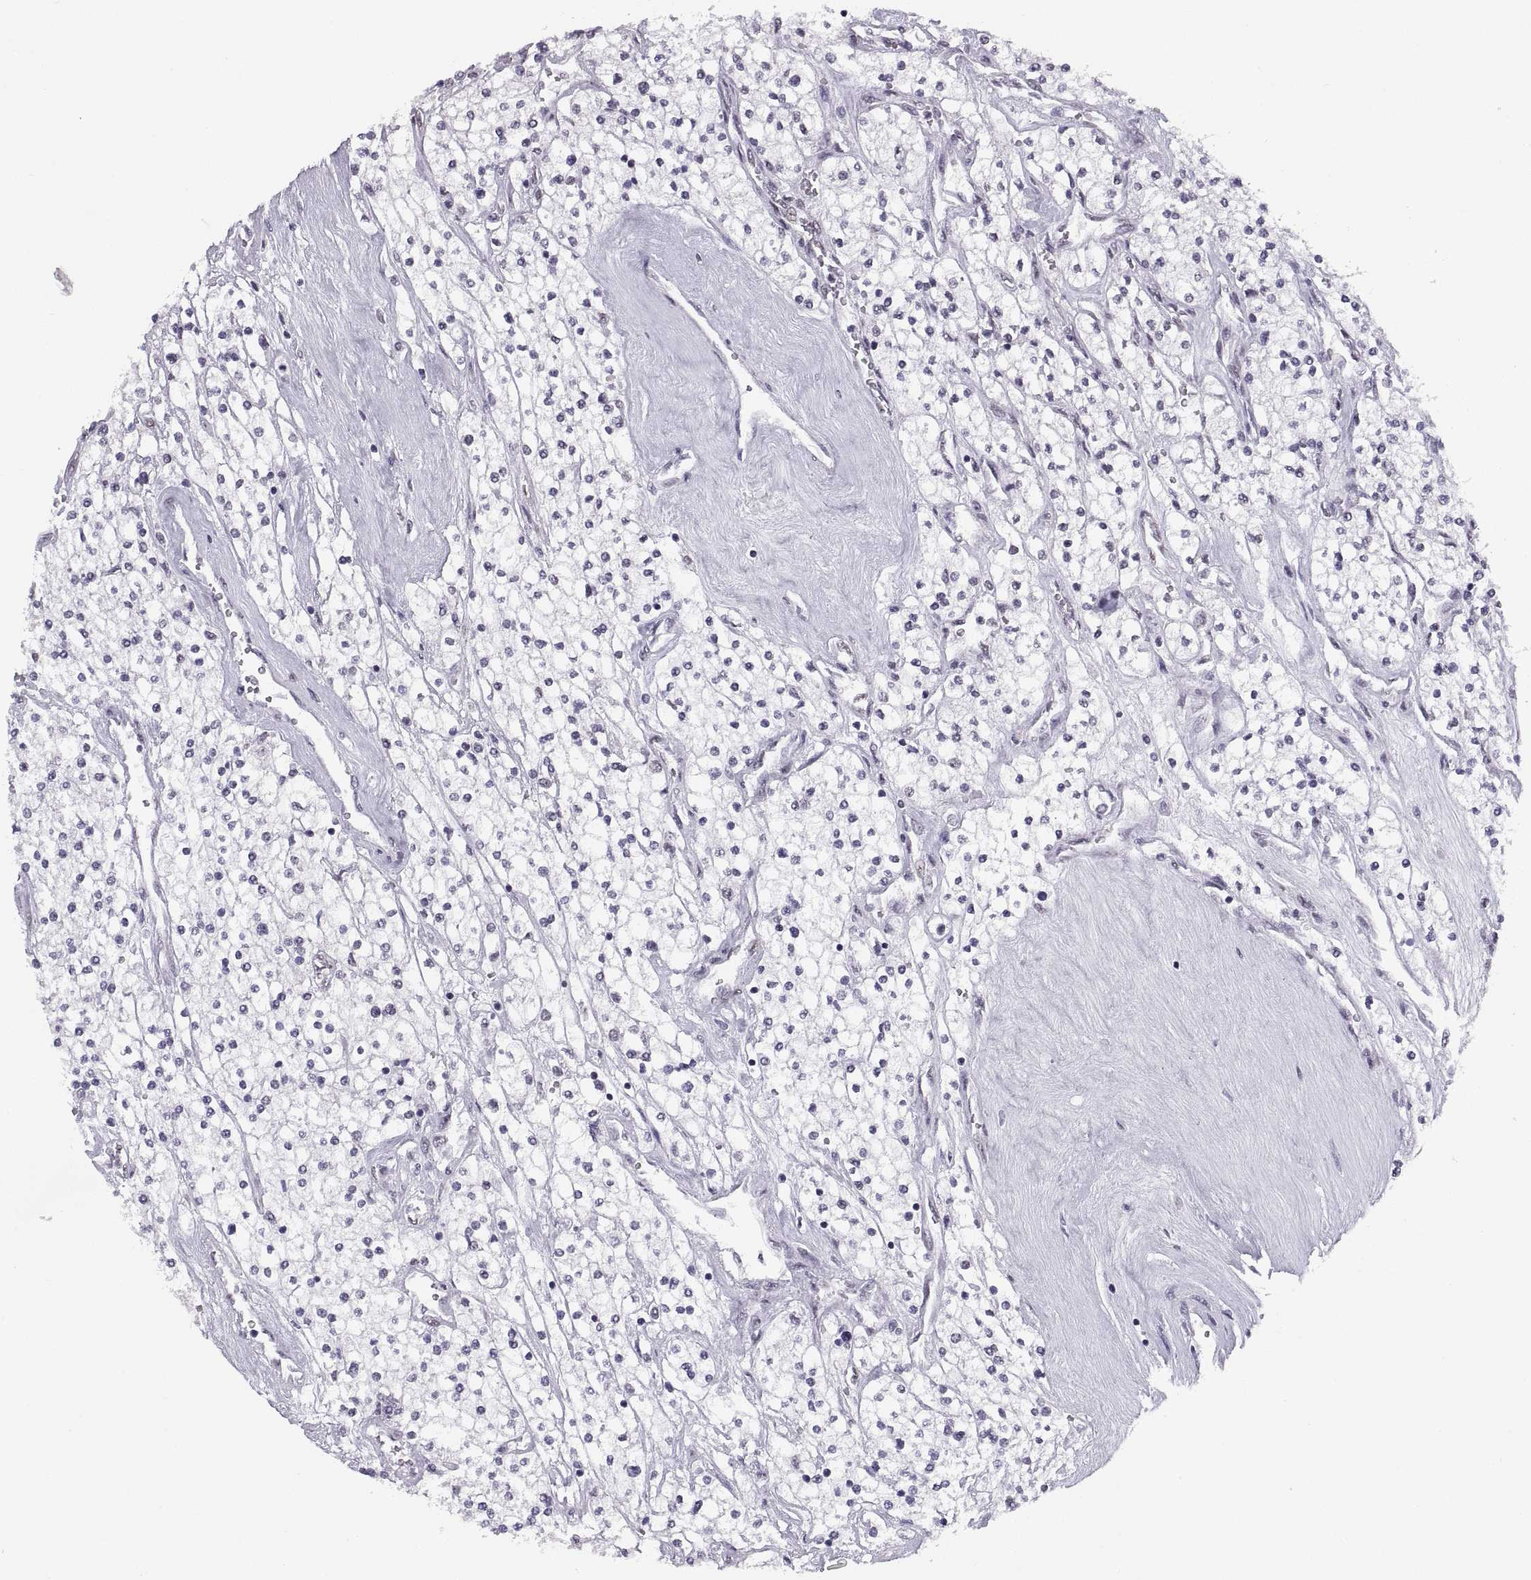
{"staining": {"intensity": "negative", "quantity": "none", "location": "none"}, "tissue": "renal cancer", "cell_type": "Tumor cells", "image_type": "cancer", "snomed": [{"axis": "morphology", "description": "Adenocarcinoma, NOS"}, {"axis": "topography", "description": "Kidney"}], "caption": "This is a micrograph of immunohistochemistry (IHC) staining of renal cancer, which shows no staining in tumor cells. (DAB (3,3'-diaminobenzidine) IHC visualized using brightfield microscopy, high magnification).", "gene": "CARTPT", "patient": {"sex": "male", "age": 80}}